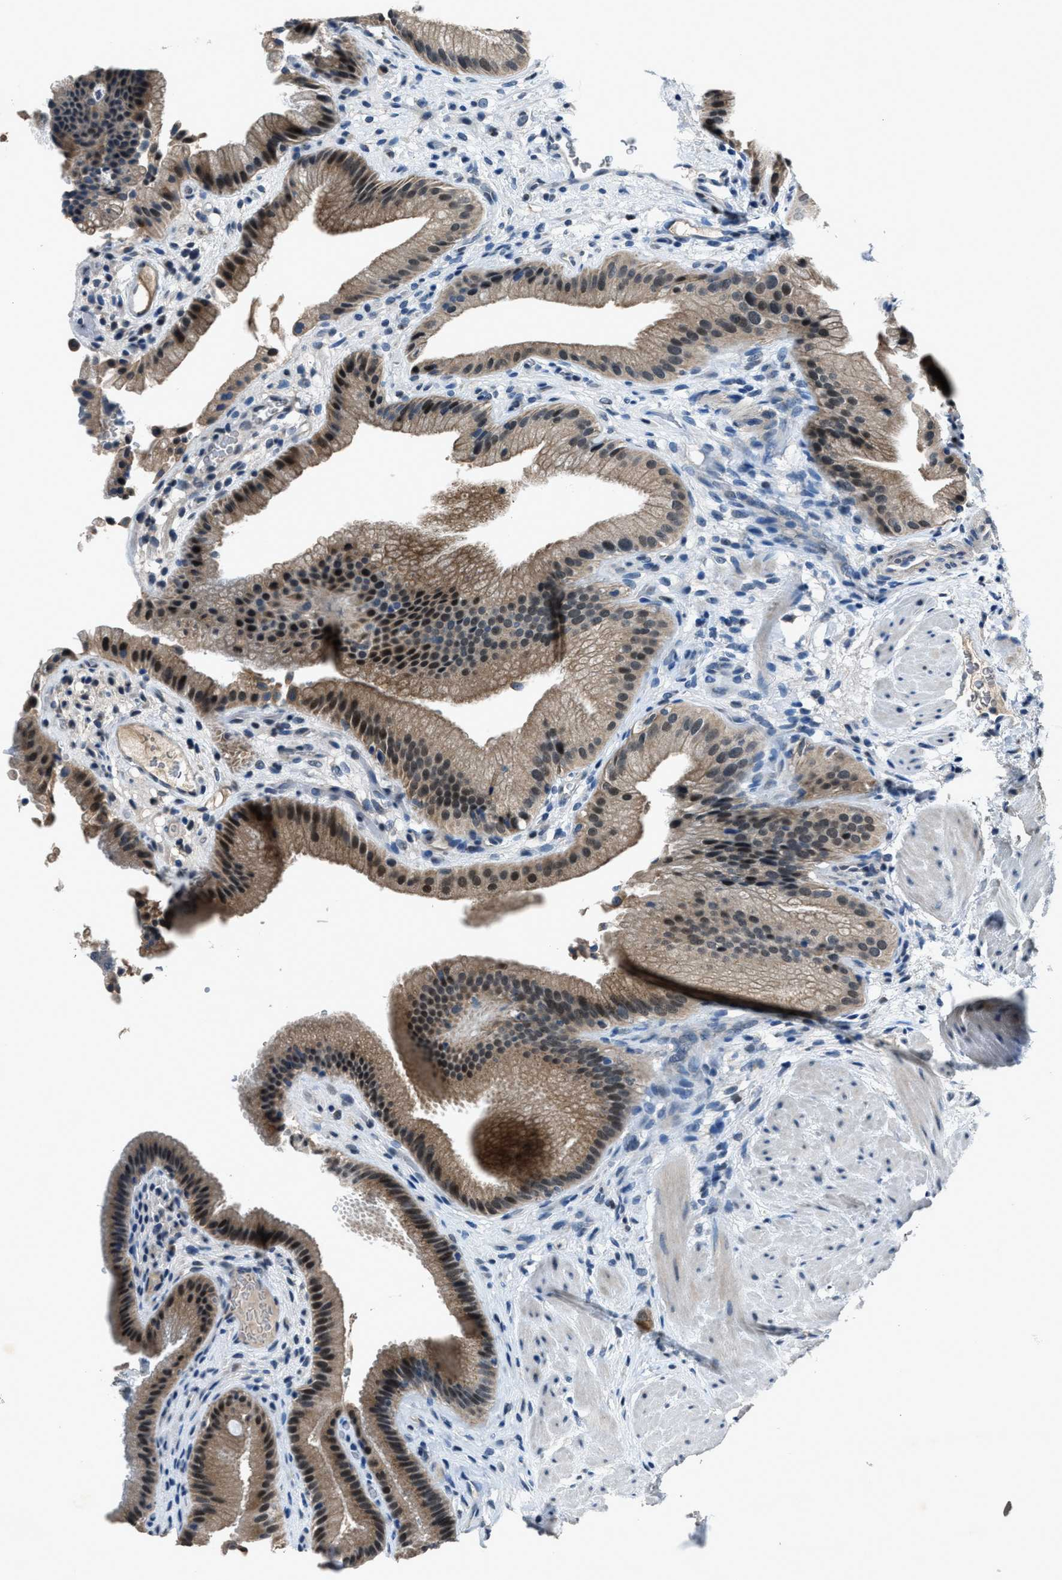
{"staining": {"intensity": "moderate", "quantity": ">75%", "location": "cytoplasmic/membranous,nuclear"}, "tissue": "gallbladder", "cell_type": "Glandular cells", "image_type": "normal", "snomed": [{"axis": "morphology", "description": "Normal tissue, NOS"}, {"axis": "topography", "description": "Gallbladder"}], "caption": "The immunohistochemical stain highlights moderate cytoplasmic/membranous,nuclear expression in glandular cells of benign gallbladder. Nuclei are stained in blue.", "gene": "DUSP19", "patient": {"sex": "male", "age": 49}}